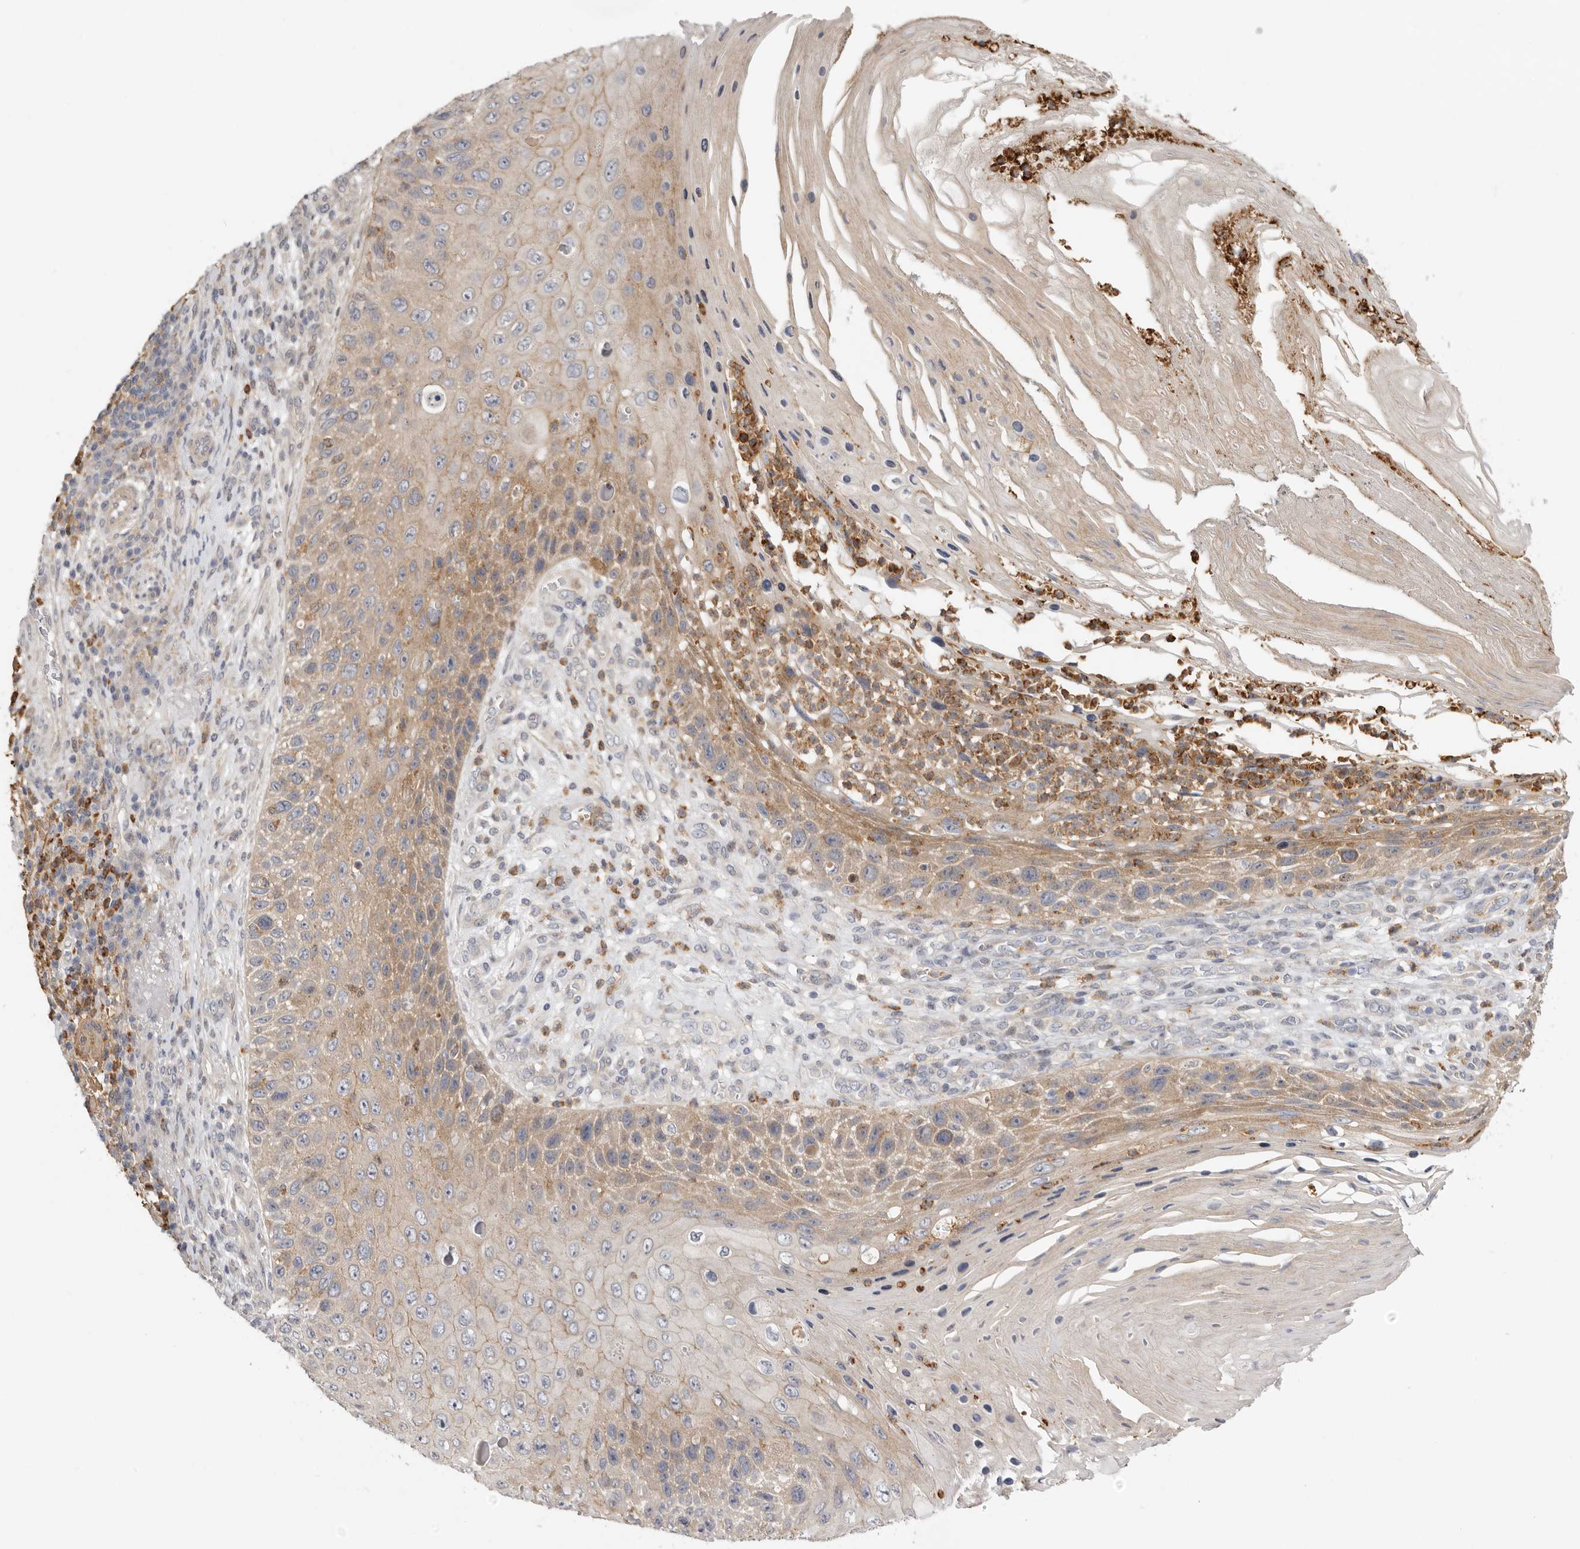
{"staining": {"intensity": "weak", "quantity": "25%-75%", "location": "cytoplasmic/membranous"}, "tissue": "skin cancer", "cell_type": "Tumor cells", "image_type": "cancer", "snomed": [{"axis": "morphology", "description": "Squamous cell carcinoma, NOS"}, {"axis": "topography", "description": "Skin"}], "caption": "IHC photomicrograph of neoplastic tissue: squamous cell carcinoma (skin) stained using immunohistochemistry (IHC) reveals low levels of weak protein expression localized specifically in the cytoplasmic/membranous of tumor cells, appearing as a cytoplasmic/membranous brown color.", "gene": "MSRB2", "patient": {"sex": "female", "age": 88}}